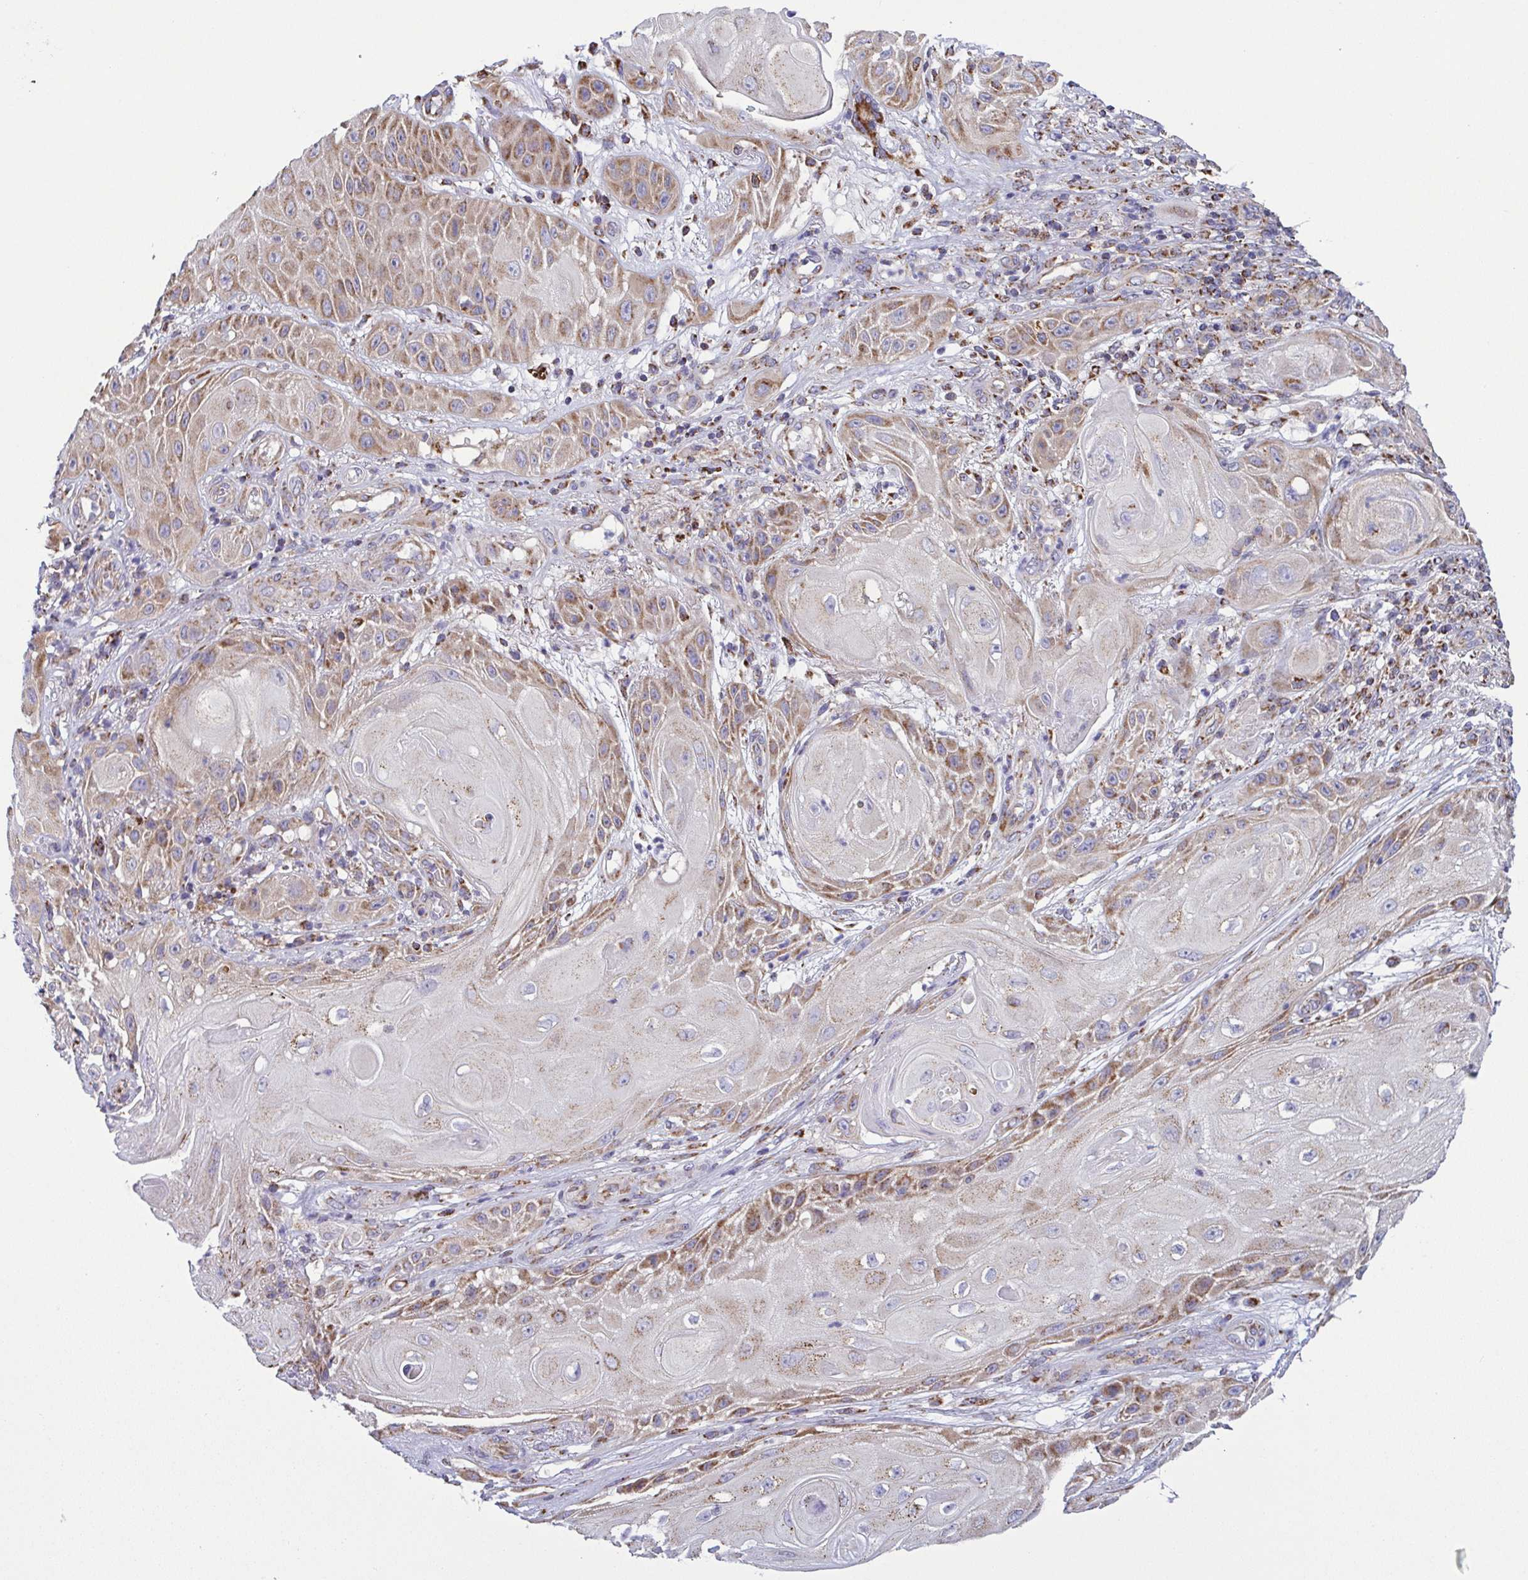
{"staining": {"intensity": "moderate", "quantity": ">75%", "location": "cytoplasmic/membranous"}, "tissue": "skin cancer", "cell_type": "Tumor cells", "image_type": "cancer", "snomed": [{"axis": "morphology", "description": "Squamous cell carcinoma, NOS"}, {"axis": "topography", "description": "Skin"}], "caption": "This micrograph demonstrates immunohistochemistry staining of skin squamous cell carcinoma, with medium moderate cytoplasmic/membranous expression in approximately >75% of tumor cells.", "gene": "CSDE1", "patient": {"sex": "male", "age": 62}}